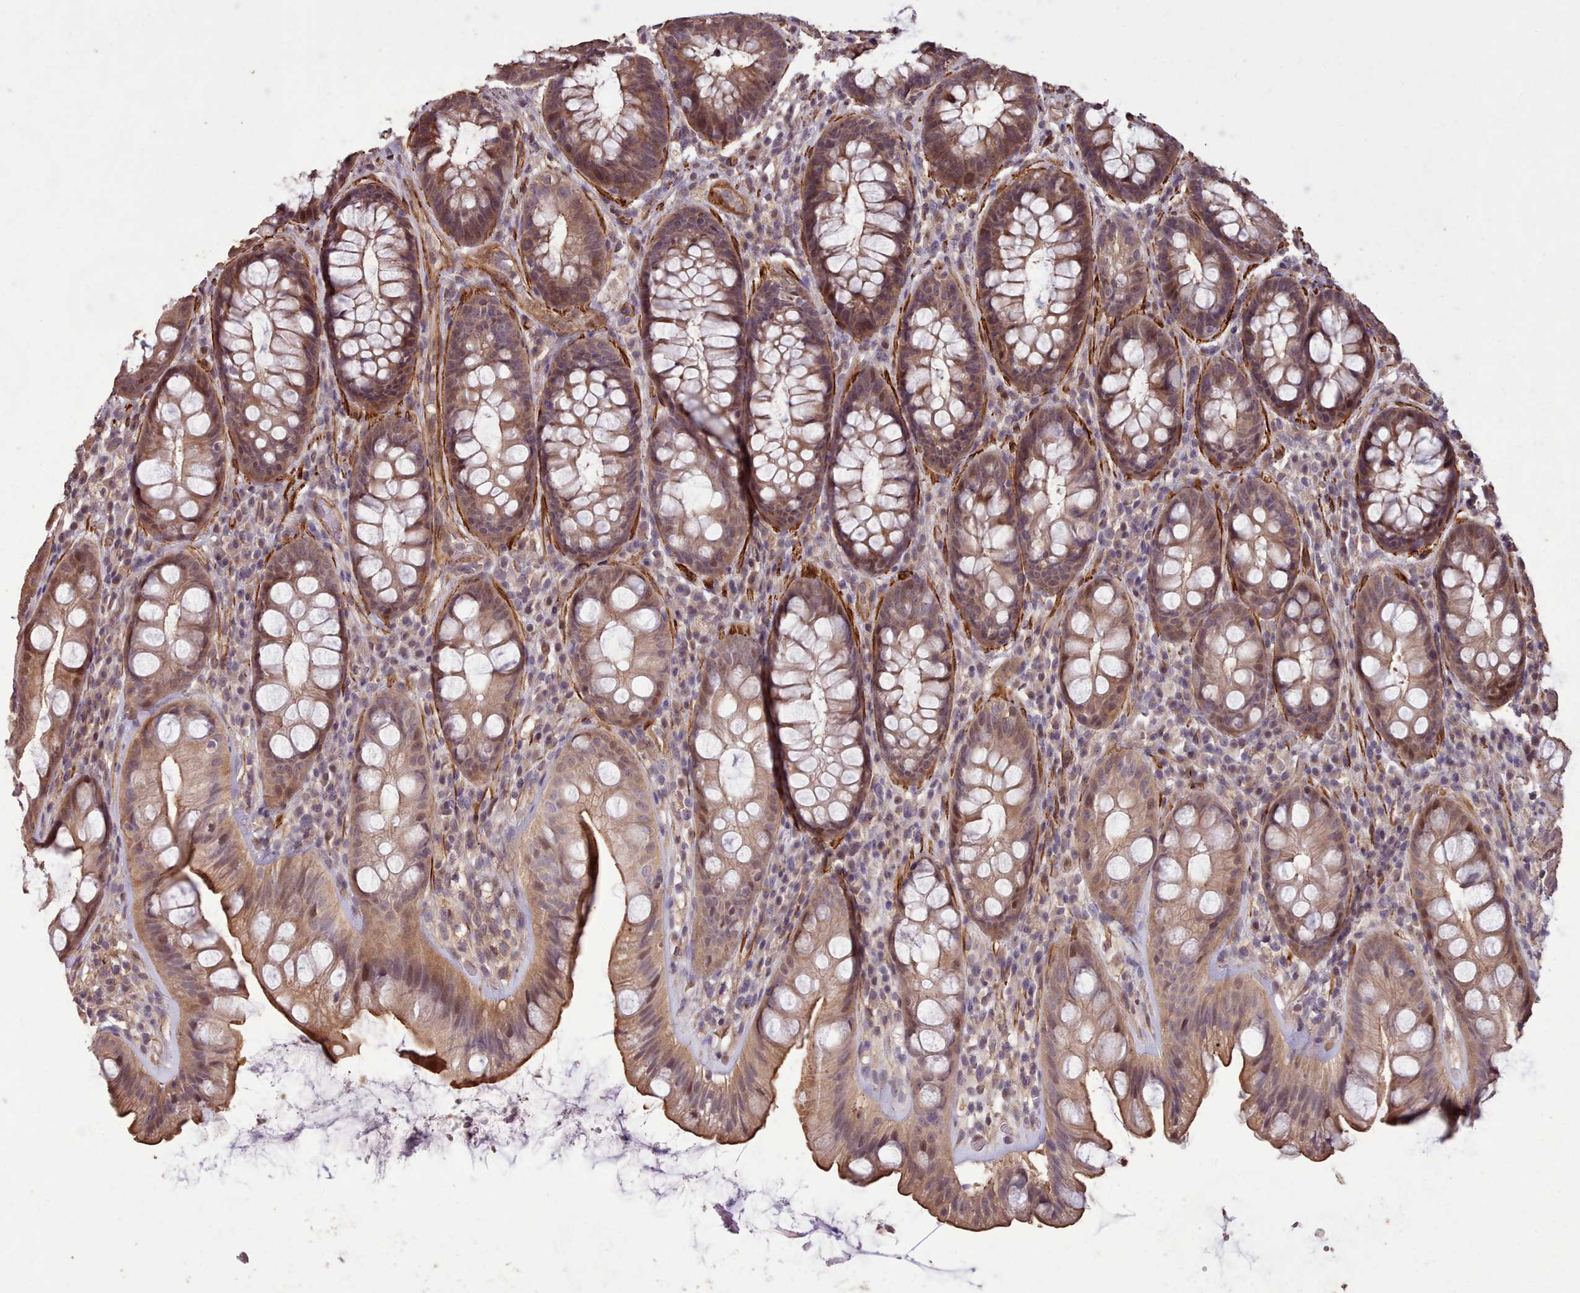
{"staining": {"intensity": "moderate", "quantity": ">75%", "location": "cytoplasmic/membranous,nuclear"}, "tissue": "rectum", "cell_type": "Glandular cells", "image_type": "normal", "snomed": [{"axis": "morphology", "description": "Normal tissue, NOS"}, {"axis": "topography", "description": "Rectum"}], "caption": "This histopathology image displays immunohistochemistry (IHC) staining of normal human rectum, with medium moderate cytoplasmic/membranous,nuclear positivity in about >75% of glandular cells.", "gene": "NLRC4", "patient": {"sex": "male", "age": 74}}